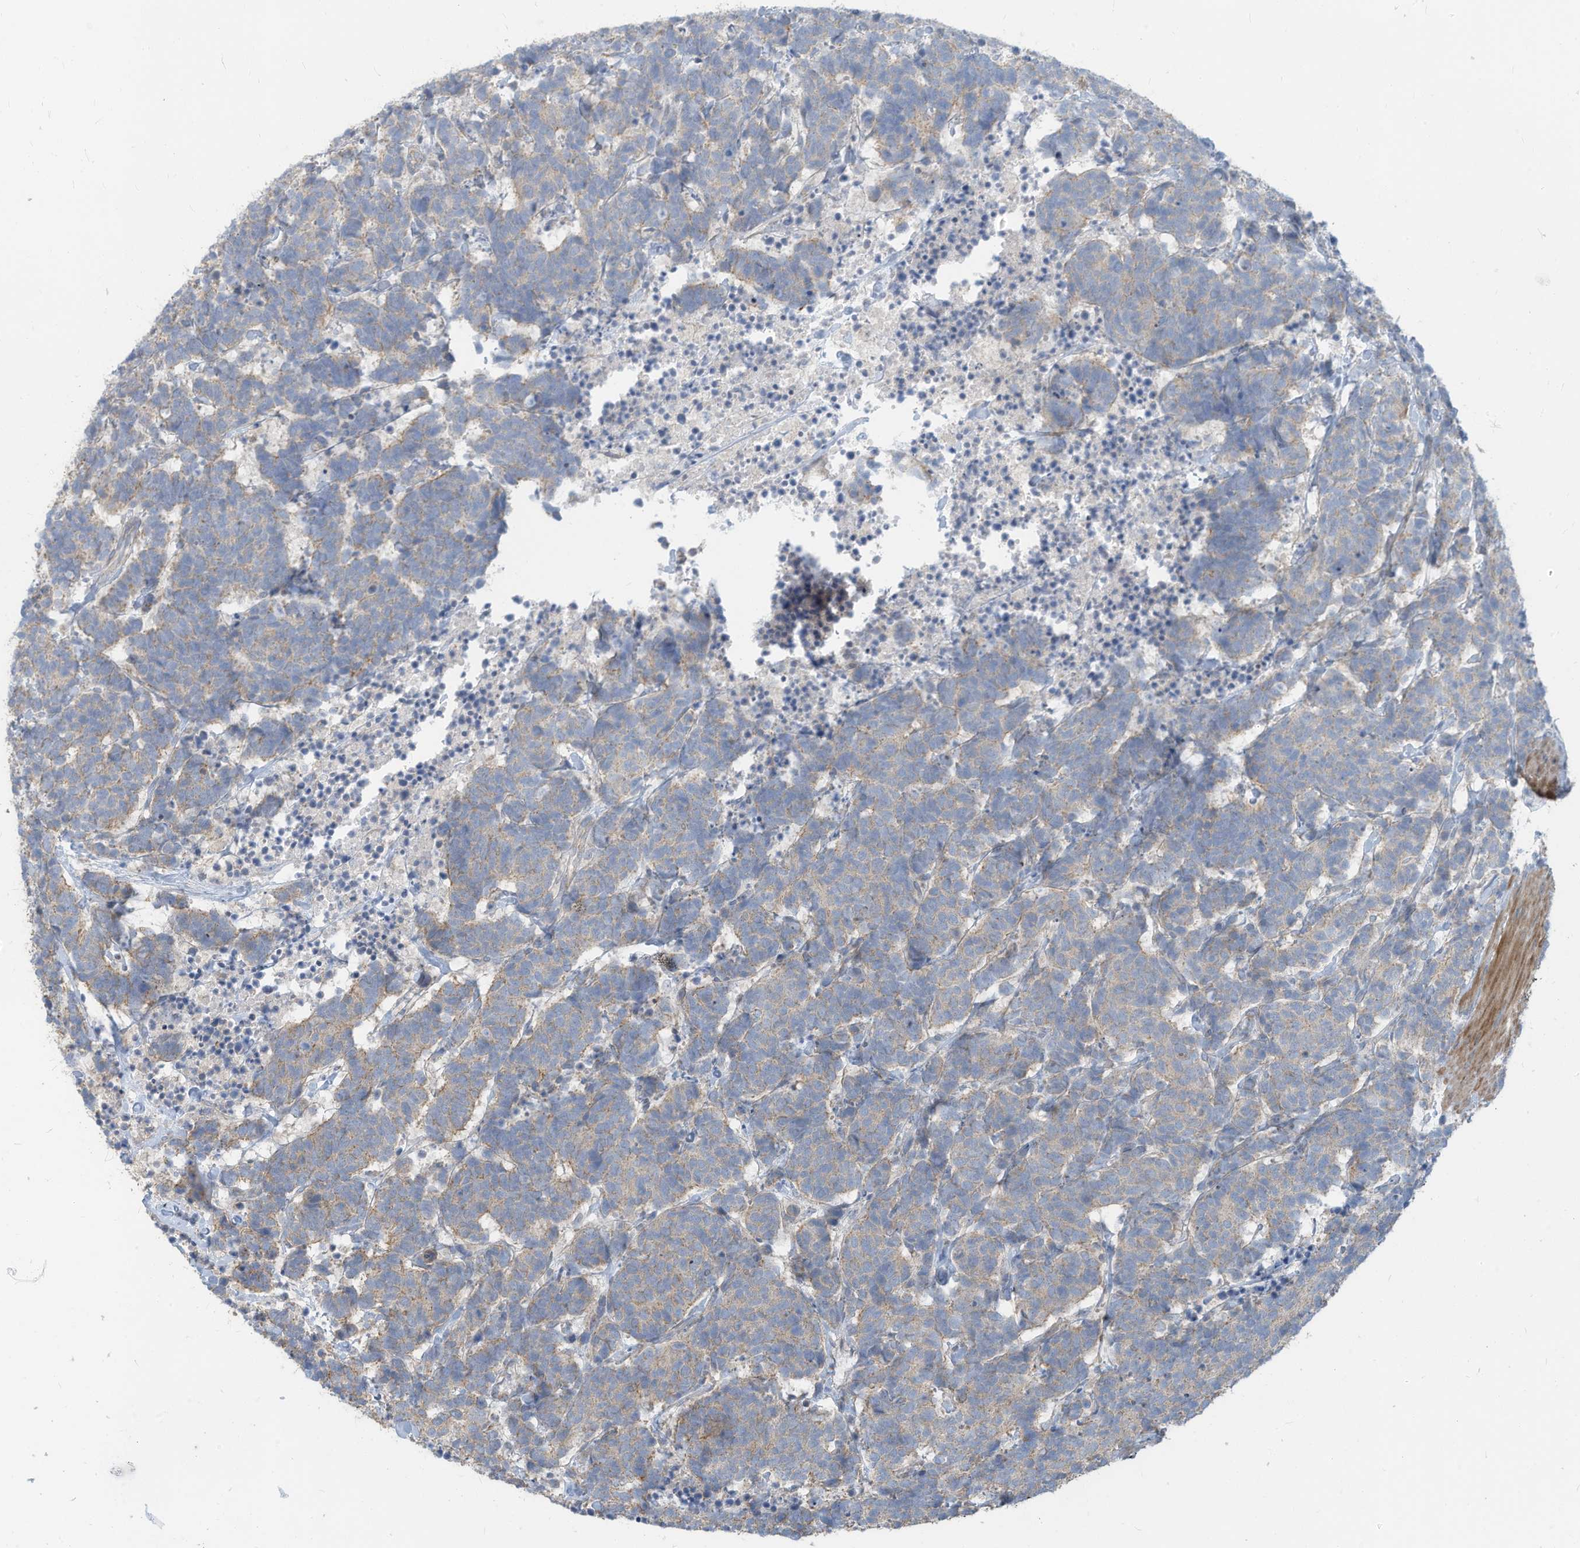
{"staining": {"intensity": "negative", "quantity": "none", "location": "none"}, "tissue": "carcinoid", "cell_type": "Tumor cells", "image_type": "cancer", "snomed": [{"axis": "morphology", "description": "Carcinoma, NOS"}, {"axis": "morphology", "description": "Carcinoid, malignant, NOS"}, {"axis": "topography", "description": "Urinary bladder"}], "caption": "There is no significant expression in tumor cells of carcinoid. (DAB IHC, high magnification).", "gene": "GTPBP2", "patient": {"sex": "male", "age": 57}}